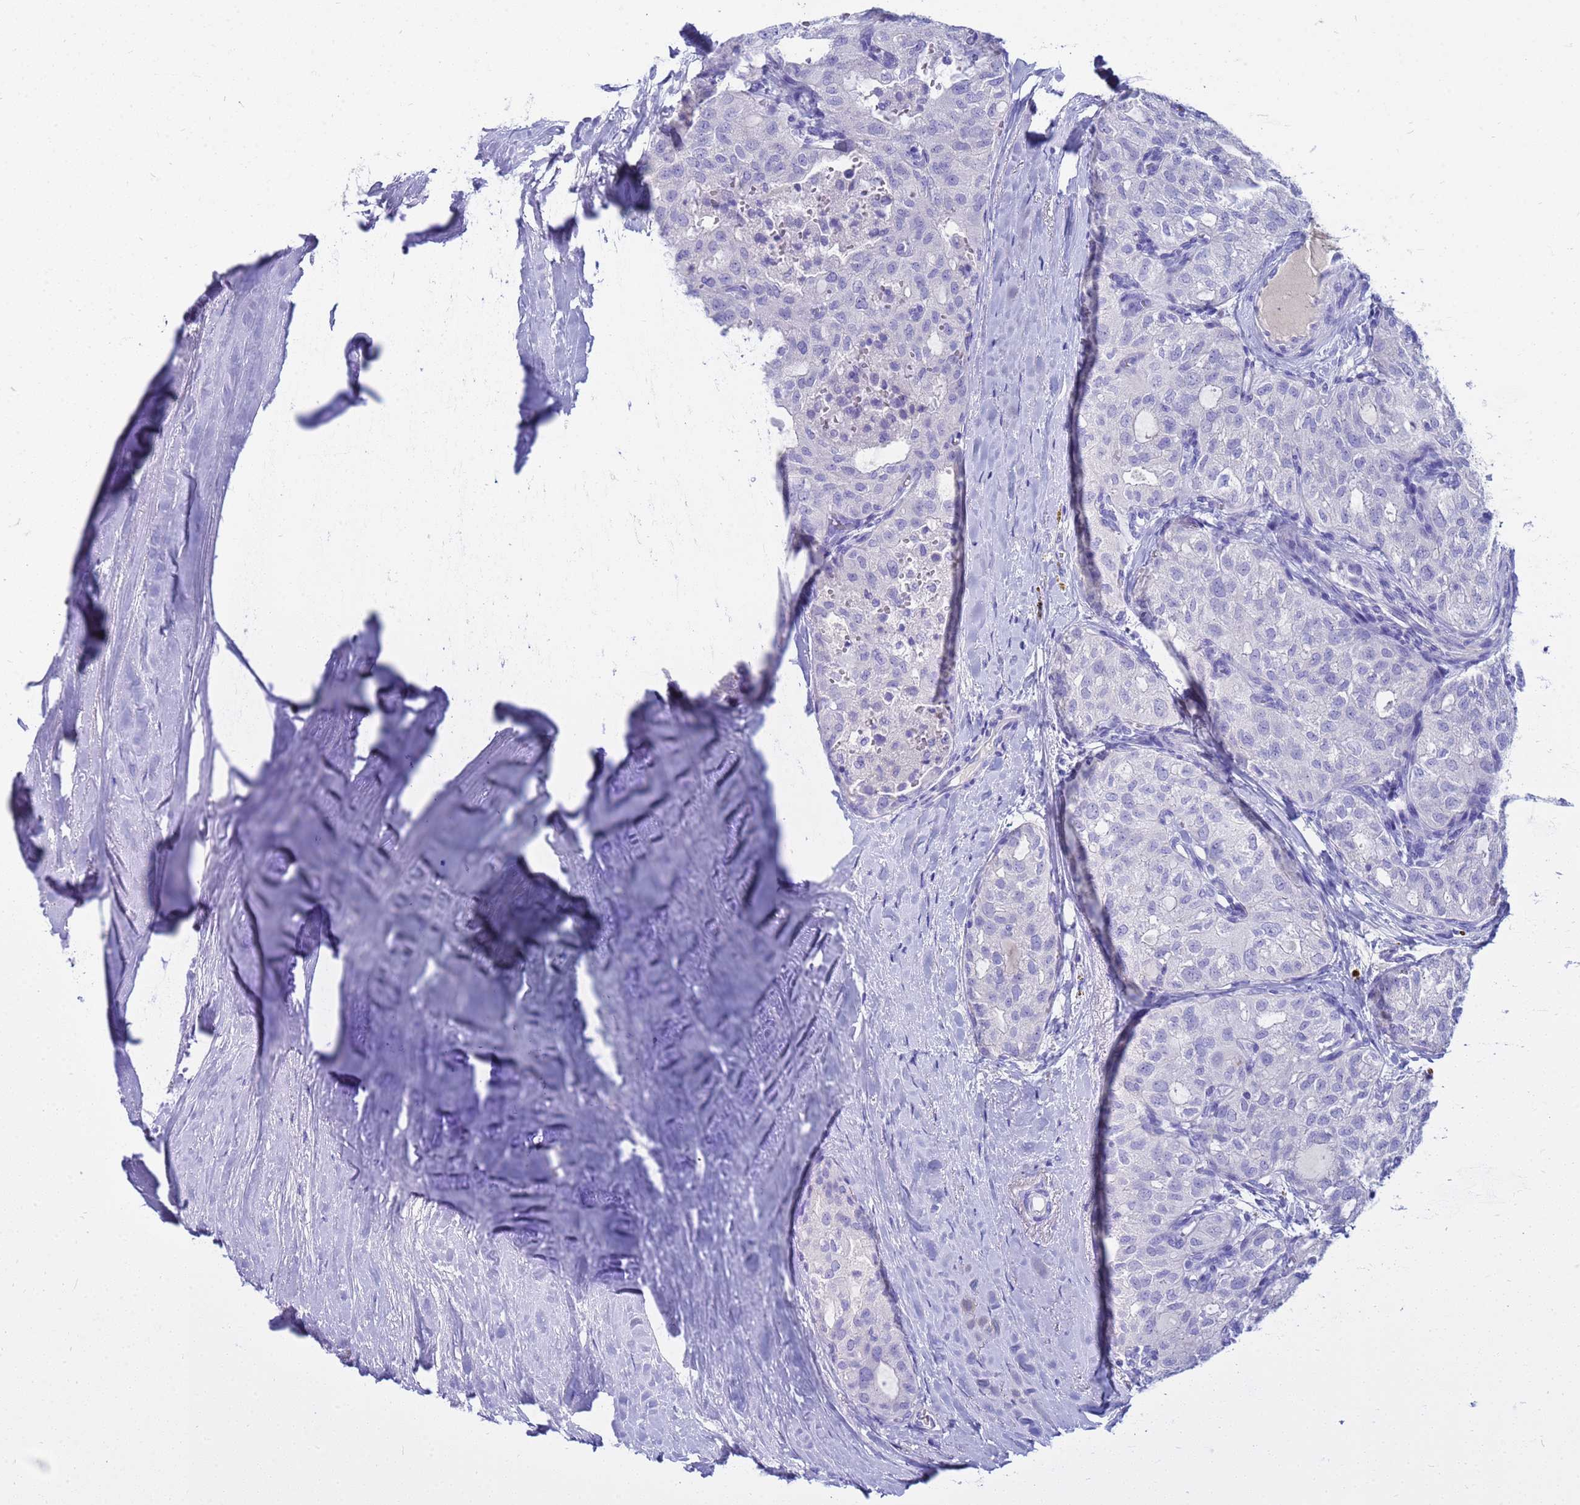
{"staining": {"intensity": "negative", "quantity": "none", "location": "none"}, "tissue": "thyroid cancer", "cell_type": "Tumor cells", "image_type": "cancer", "snomed": [{"axis": "morphology", "description": "Follicular adenoma carcinoma, NOS"}, {"axis": "topography", "description": "Thyroid gland"}], "caption": "Immunohistochemistry micrograph of thyroid cancer stained for a protein (brown), which shows no expression in tumor cells.", "gene": "SYCN", "patient": {"sex": "male", "age": 75}}